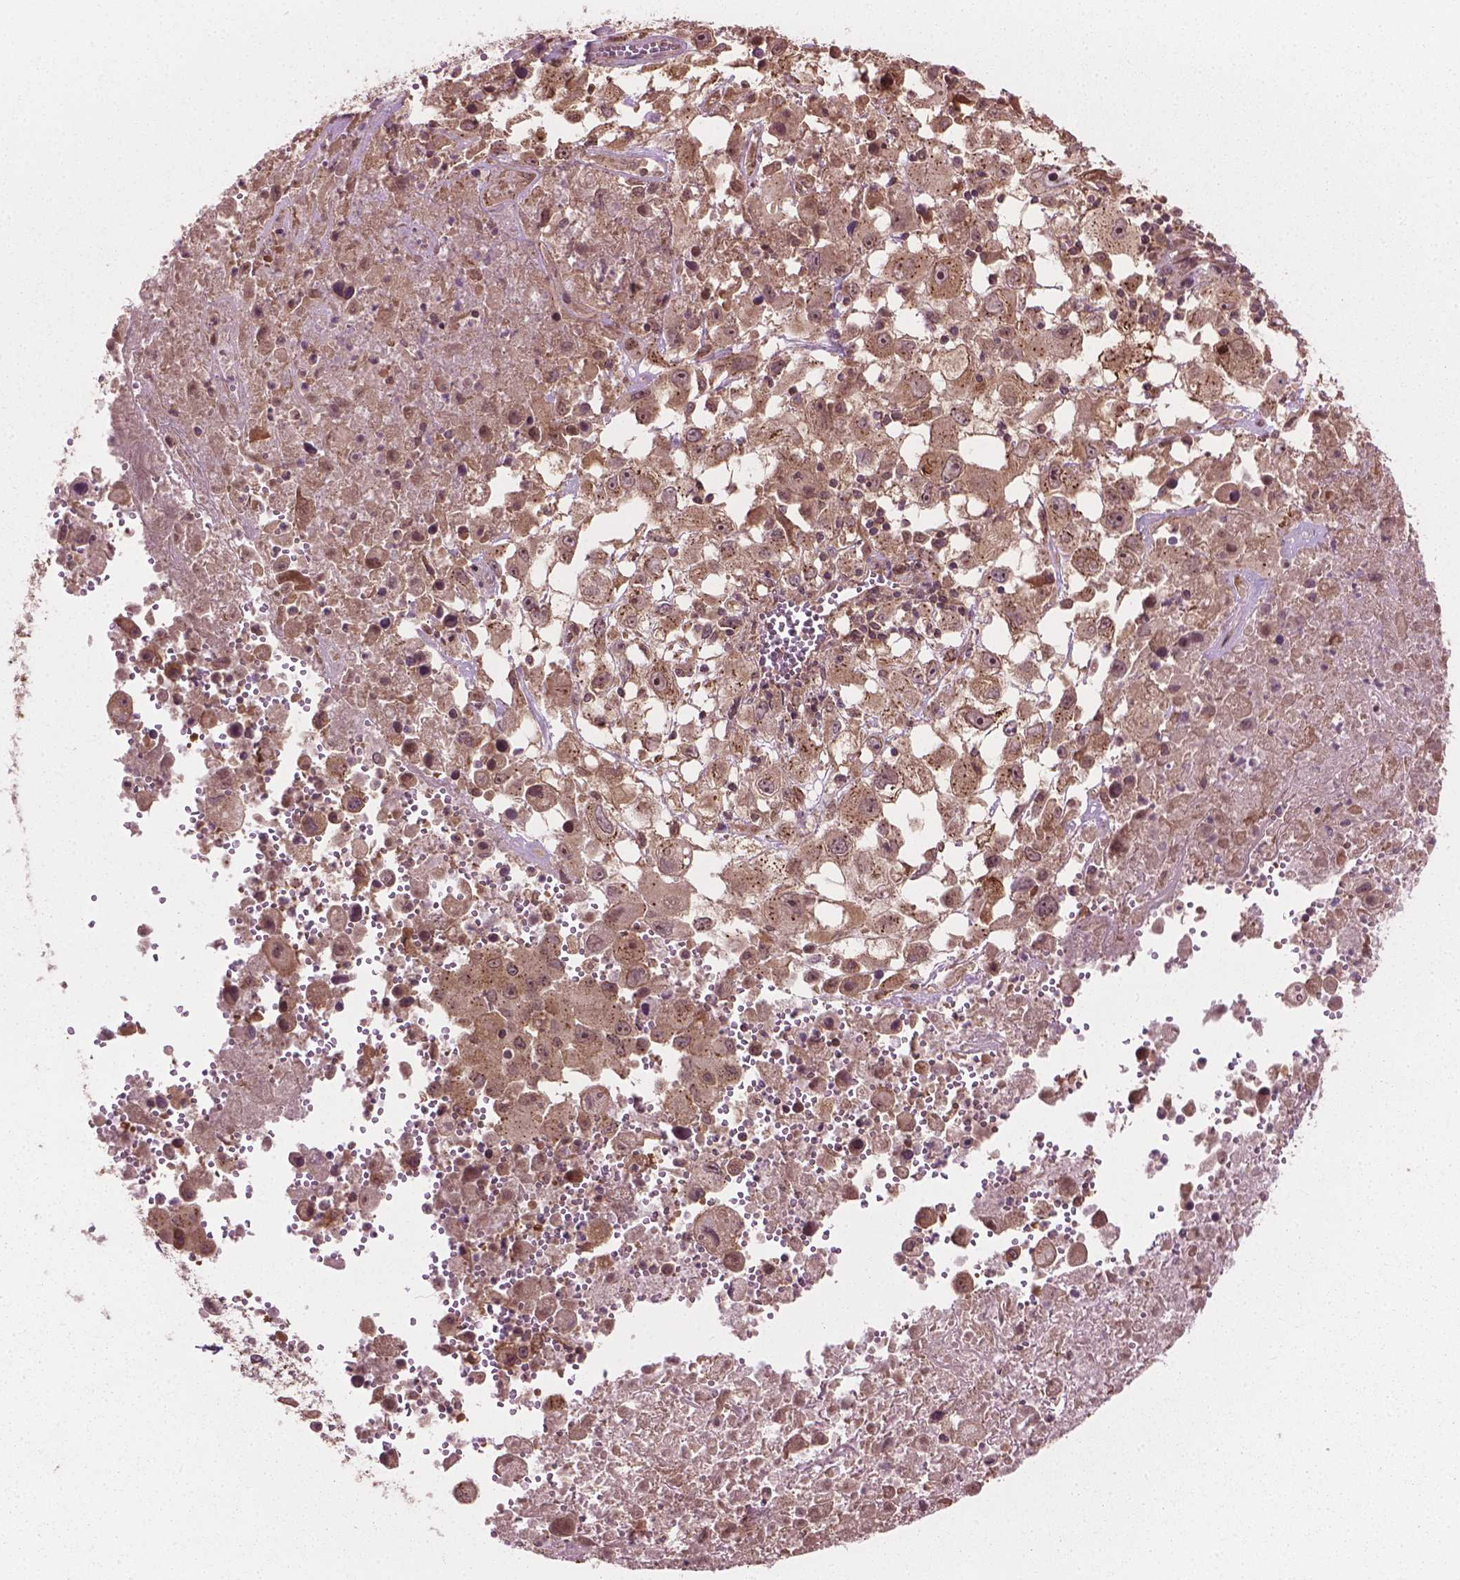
{"staining": {"intensity": "moderate", "quantity": ">75%", "location": "cytoplasmic/membranous"}, "tissue": "melanoma", "cell_type": "Tumor cells", "image_type": "cancer", "snomed": [{"axis": "morphology", "description": "Malignant melanoma, Metastatic site"}, {"axis": "topography", "description": "Soft tissue"}], "caption": "This histopathology image exhibits immunohistochemistry staining of melanoma, with medium moderate cytoplasmic/membranous positivity in approximately >75% of tumor cells.", "gene": "PPP1CB", "patient": {"sex": "male", "age": 50}}